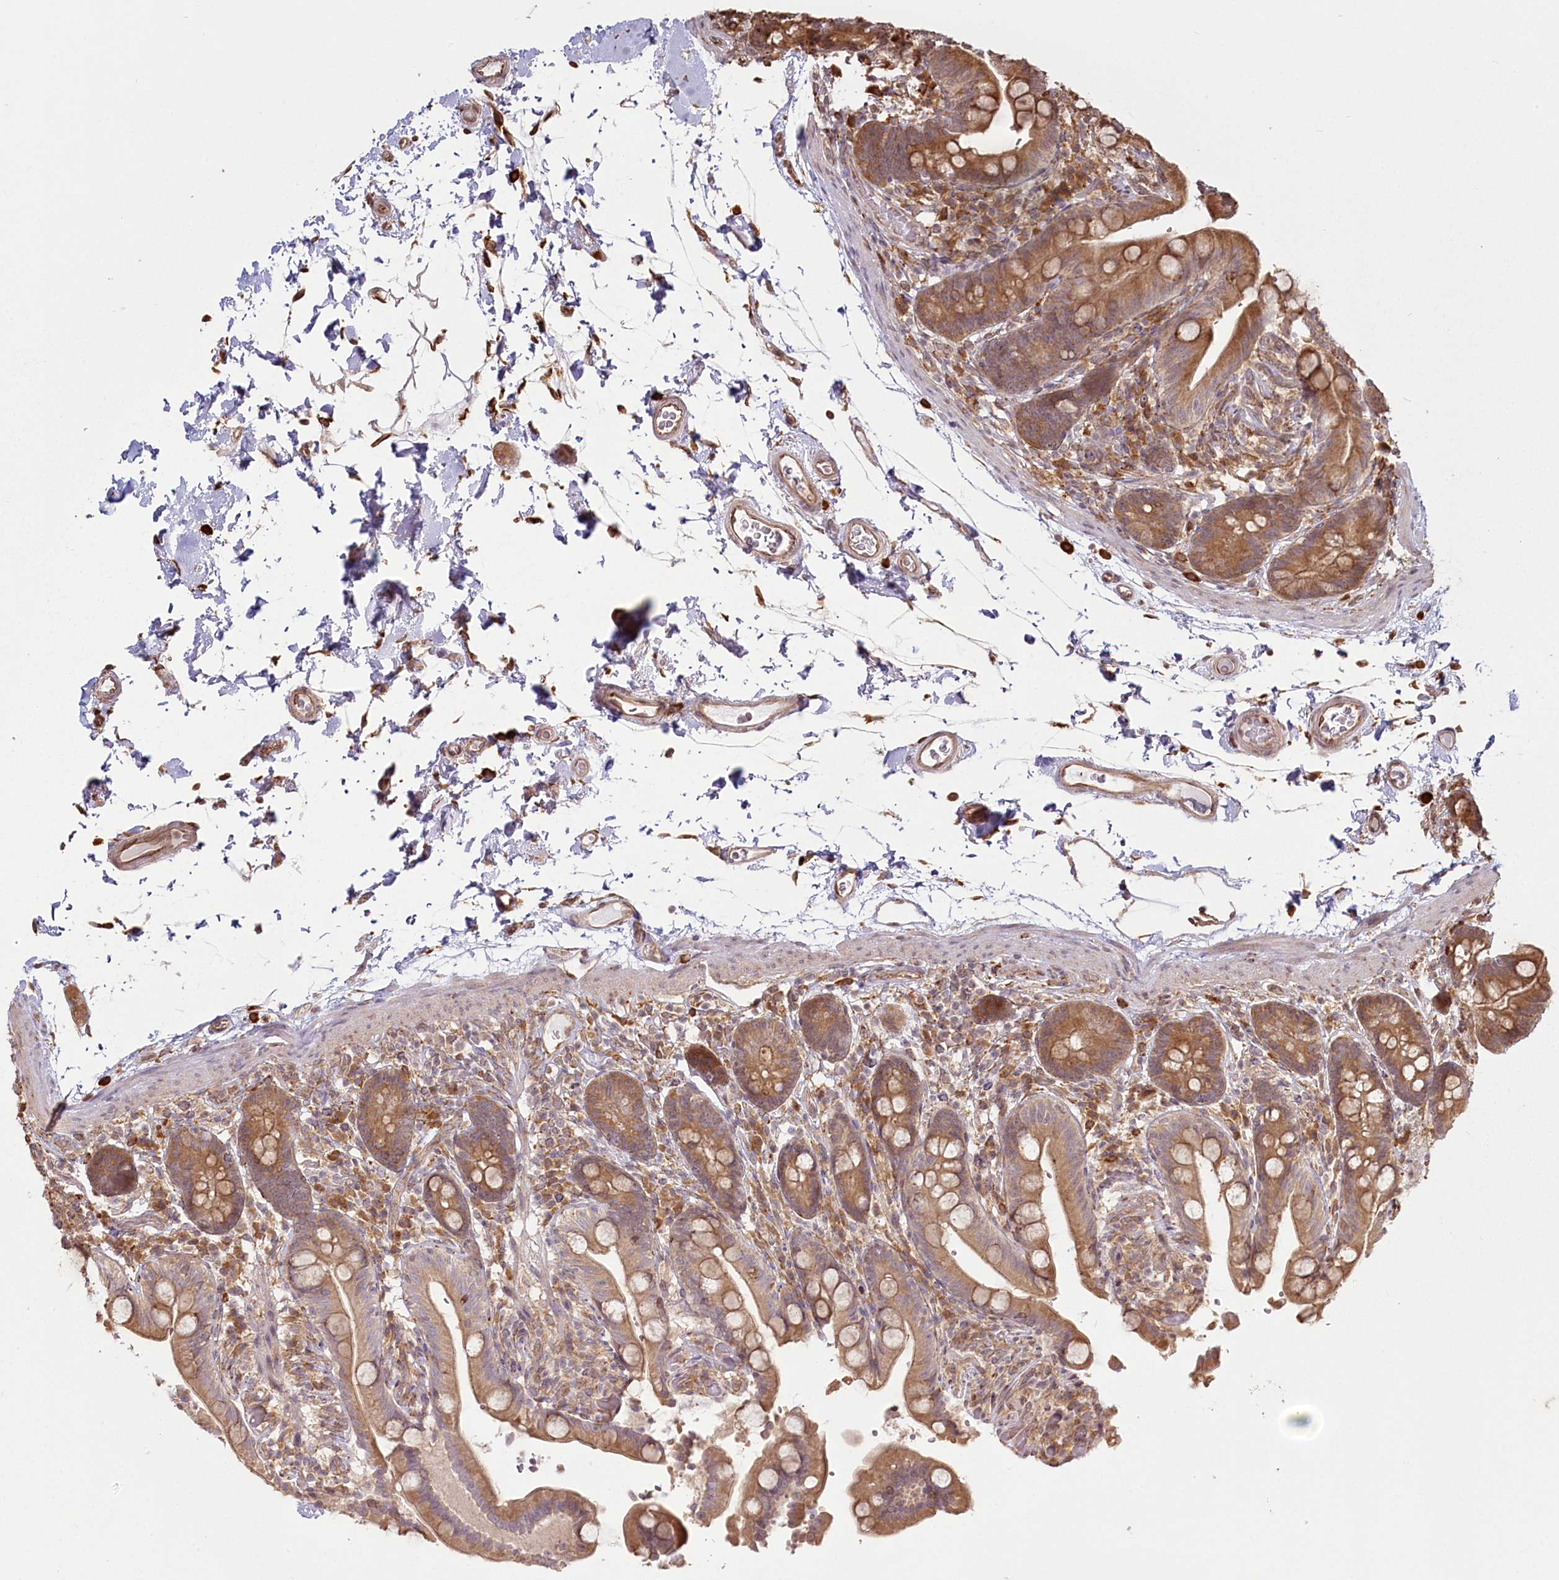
{"staining": {"intensity": "moderate", "quantity": "25%-75%", "location": "cytoplasmic/membranous"}, "tissue": "colon", "cell_type": "Endothelial cells", "image_type": "normal", "snomed": [{"axis": "morphology", "description": "Normal tissue, NOS"}, {"axis": "topography", "description": "Smooth muscle"}, {"axis": "topography", "description": "Colon"}], "caption": "Normal colon demonstrates moderate cytoplasmic/membranous positivity in approximately 25%-75% of endothelial cells.", "gene": "FAM13A", "patient": {"sex": "male", "age": 73}}